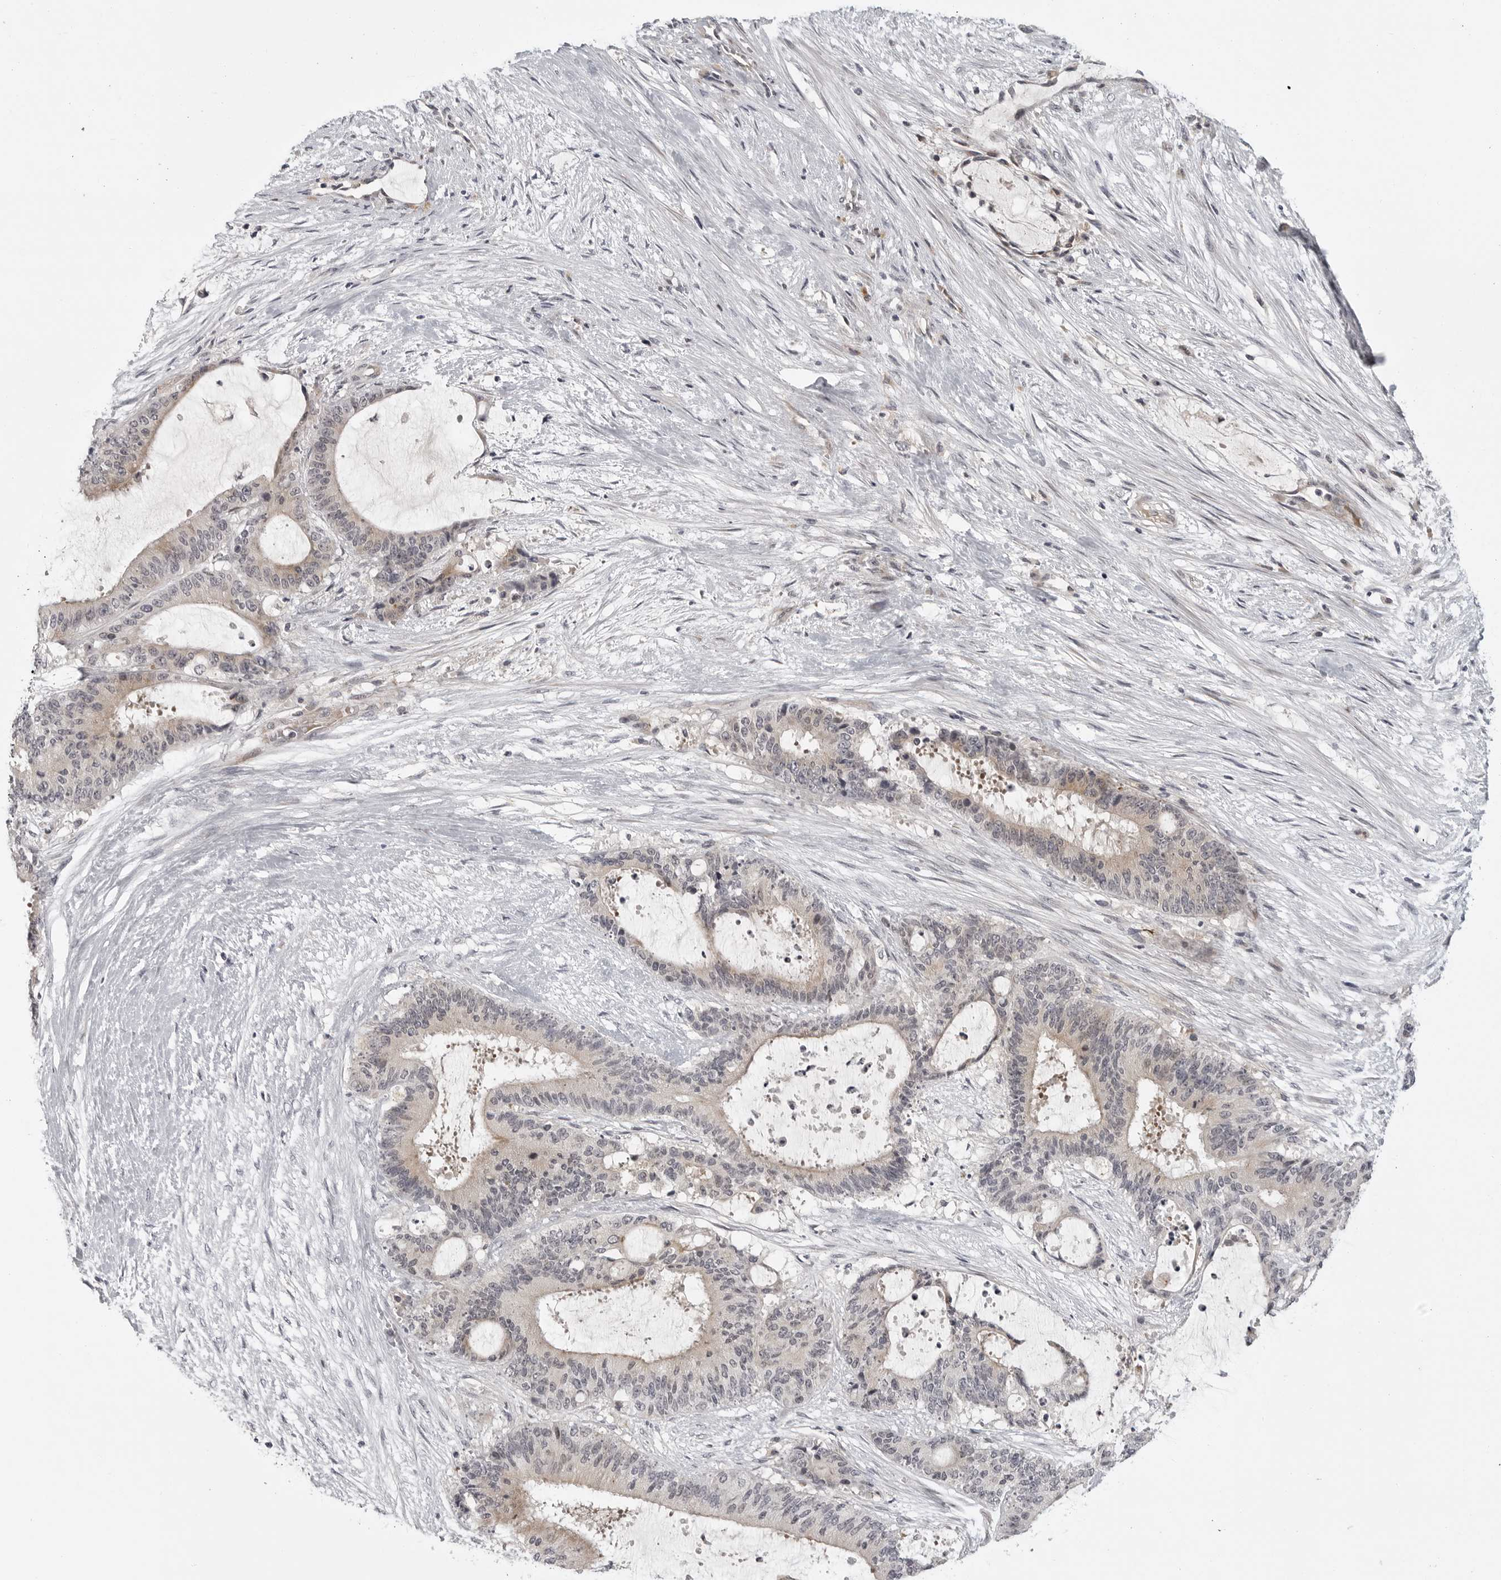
{"staining": {"intensity": "weak", "quantity": "25%-75%", "location": "cytoplasmic/membranous,nuclear"}, "tissue": "liver cancer", "cell_type": "Tumor cells", "image_type": "cancer", "snomed": [{"axis": "morphology", "description": "Normal tissue, NOS"}, {"axis": "morphology", "description": "Cholangiocarcinoma"}, {"axis": "topography", "description": "Liver"}, {"axis": "topography", "description": "Peripheral nerve tissue"}], "caption": "IHC staining of liver cholangiocarcinoma, which displays low levels of weak cytoplasmic/membranous and nuclear positivity in about 25%-75% of tumor cells indicating weak cytoplasmic/membranous and nuclear protein staining. The staining was performed using DAB (3,3'-diaminobenzidine) (brown) for protein detection and nuclei were counterstained in hematoxylin (blue).", "gene": "CD300LD", "patient": {"sex": "female", "age": 73}}